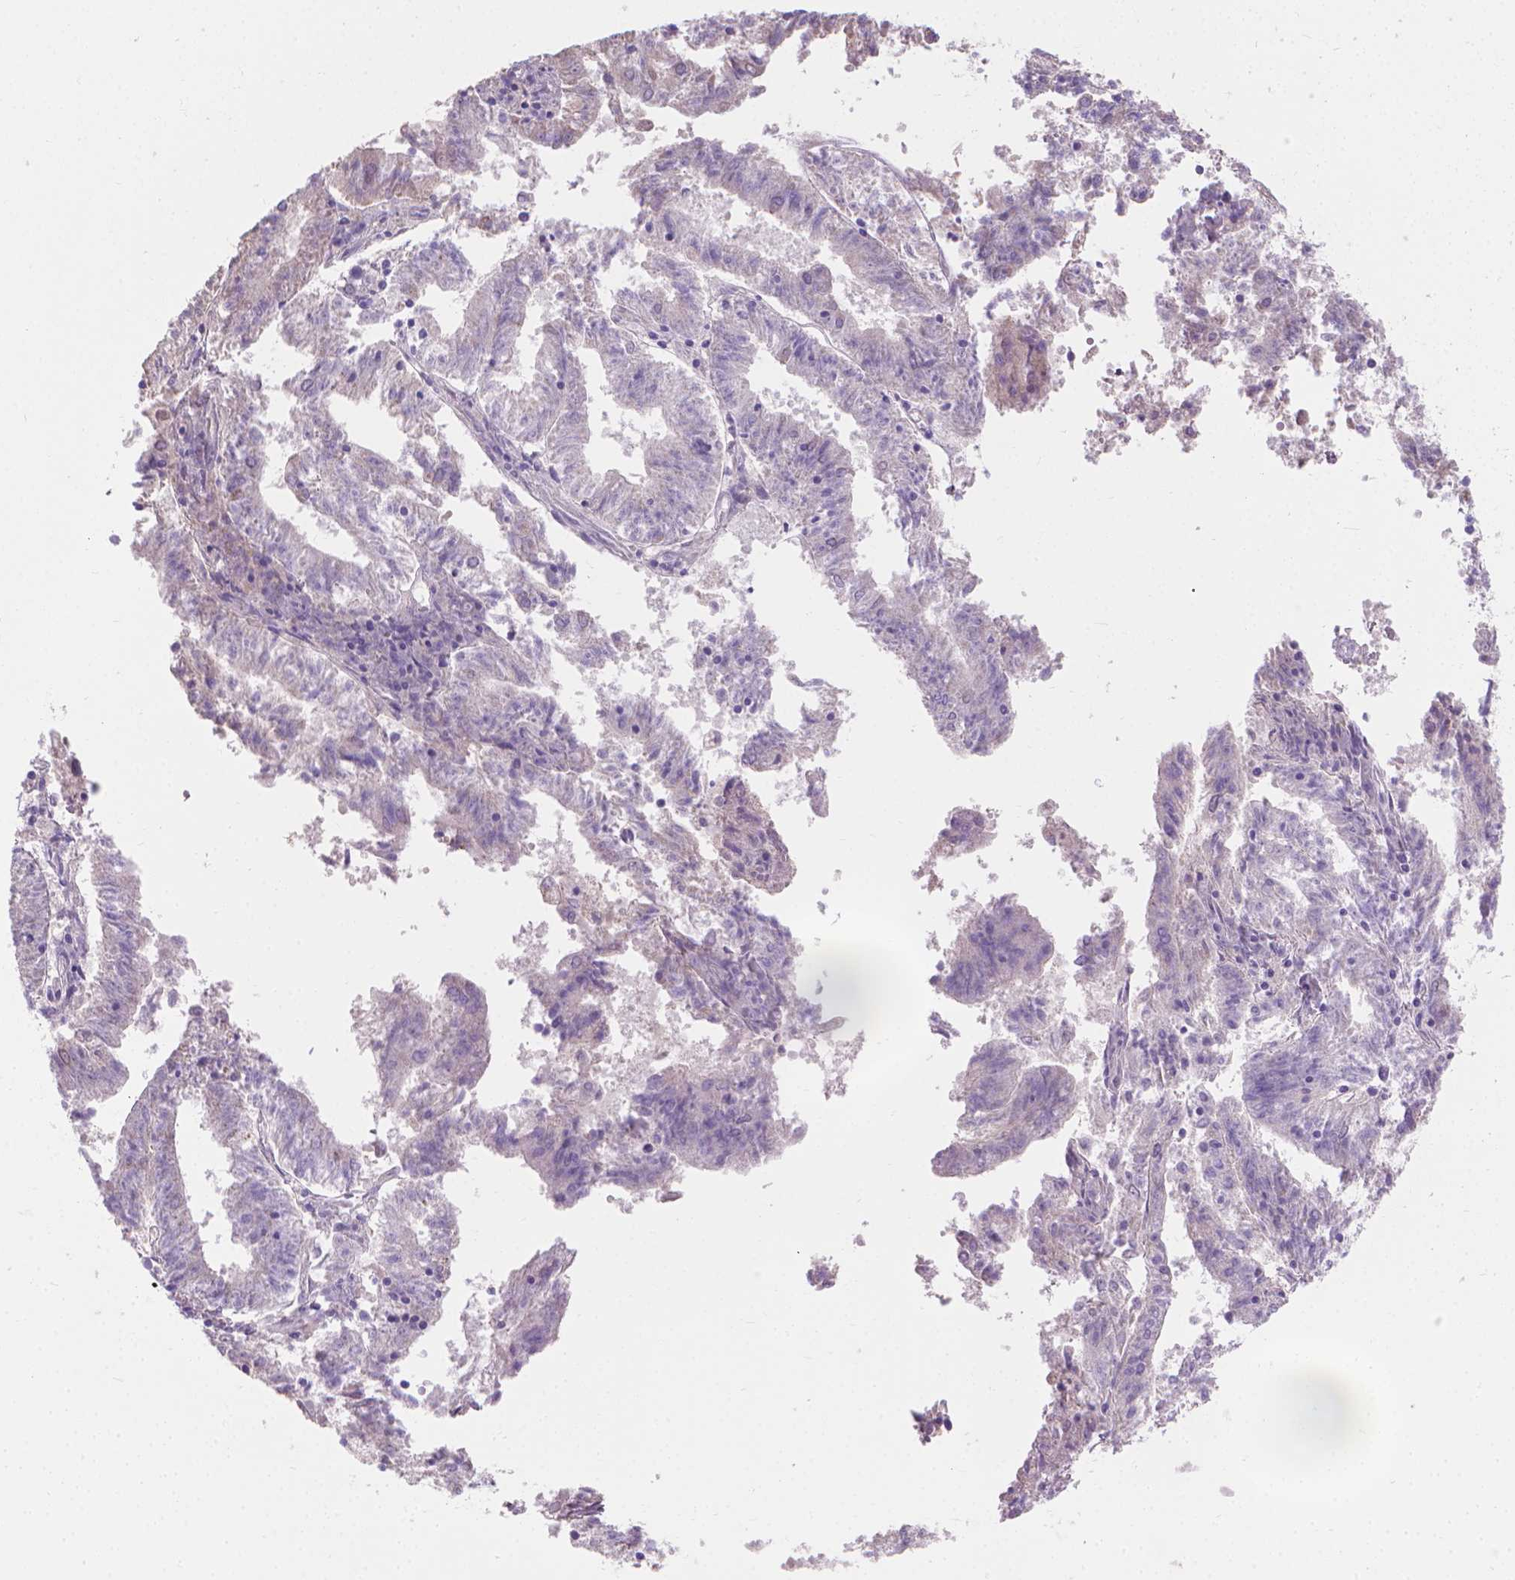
{"staining": {"intensity": "negative", "quantity": "none", "location": "none"}, "tissue": "endometrial cancer", "cell_type": "Tumor cells", "image_type": "cancer", "snomed": [{"axis": "morphology", "description": "Adenocarcinoma, NOS"}, {"axis": "topography", "description": "Endometrium"}], "caption": "IHC of adenocarcinoma (endometrial) exhibits no expression in tumor cells. (DAB (3,3'-diaminobenzidine) IHC with hematoxylin counter stain).", "gene": "CABCOCO1", "patient": {"sex": "female", "age": 82}}